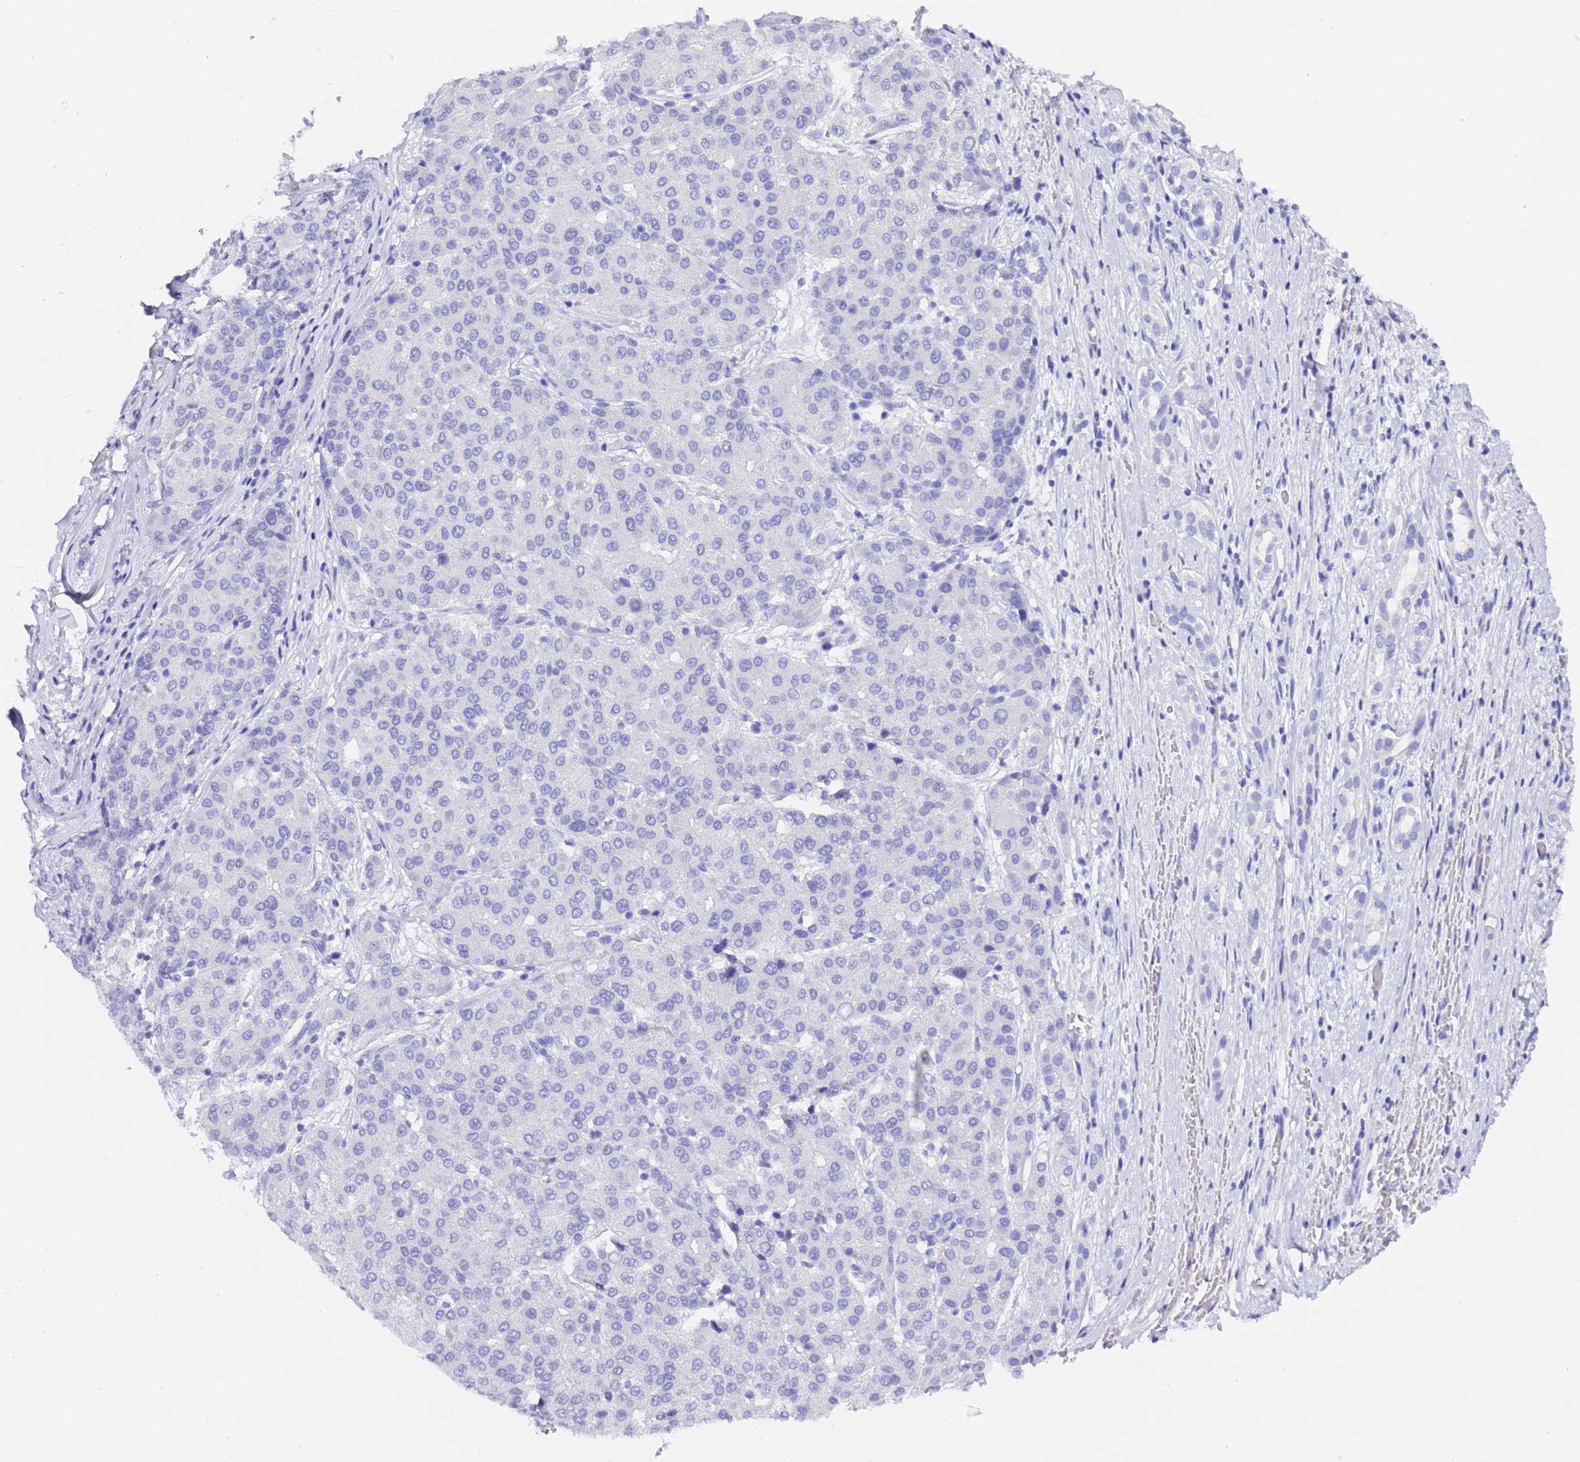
{"staining": {"intensity": "negative", "quantity": "none", "location": "none"}, "tissue": "liver cancer", "cell_type": "Tumor cells", "image_type": "cancer", "snomed": [{"axis": "morphology", "description": "Carcinoma, Hepatocellular, NOS"}, {"axis": "topography", "description": "Liver"}], "caption": "Immunohistochemistry (IHC) of liver cancer (hepatocellular carcinoma) demonstrates no positivity in tumor cells. The staining is performed using DAB (3,3'-diaminobenzidine) brown chromogen with nuclei counter-stained in using hematoxylin.", "gene": "GABRA1", "patient": {"sex": "male", "age": 65}}